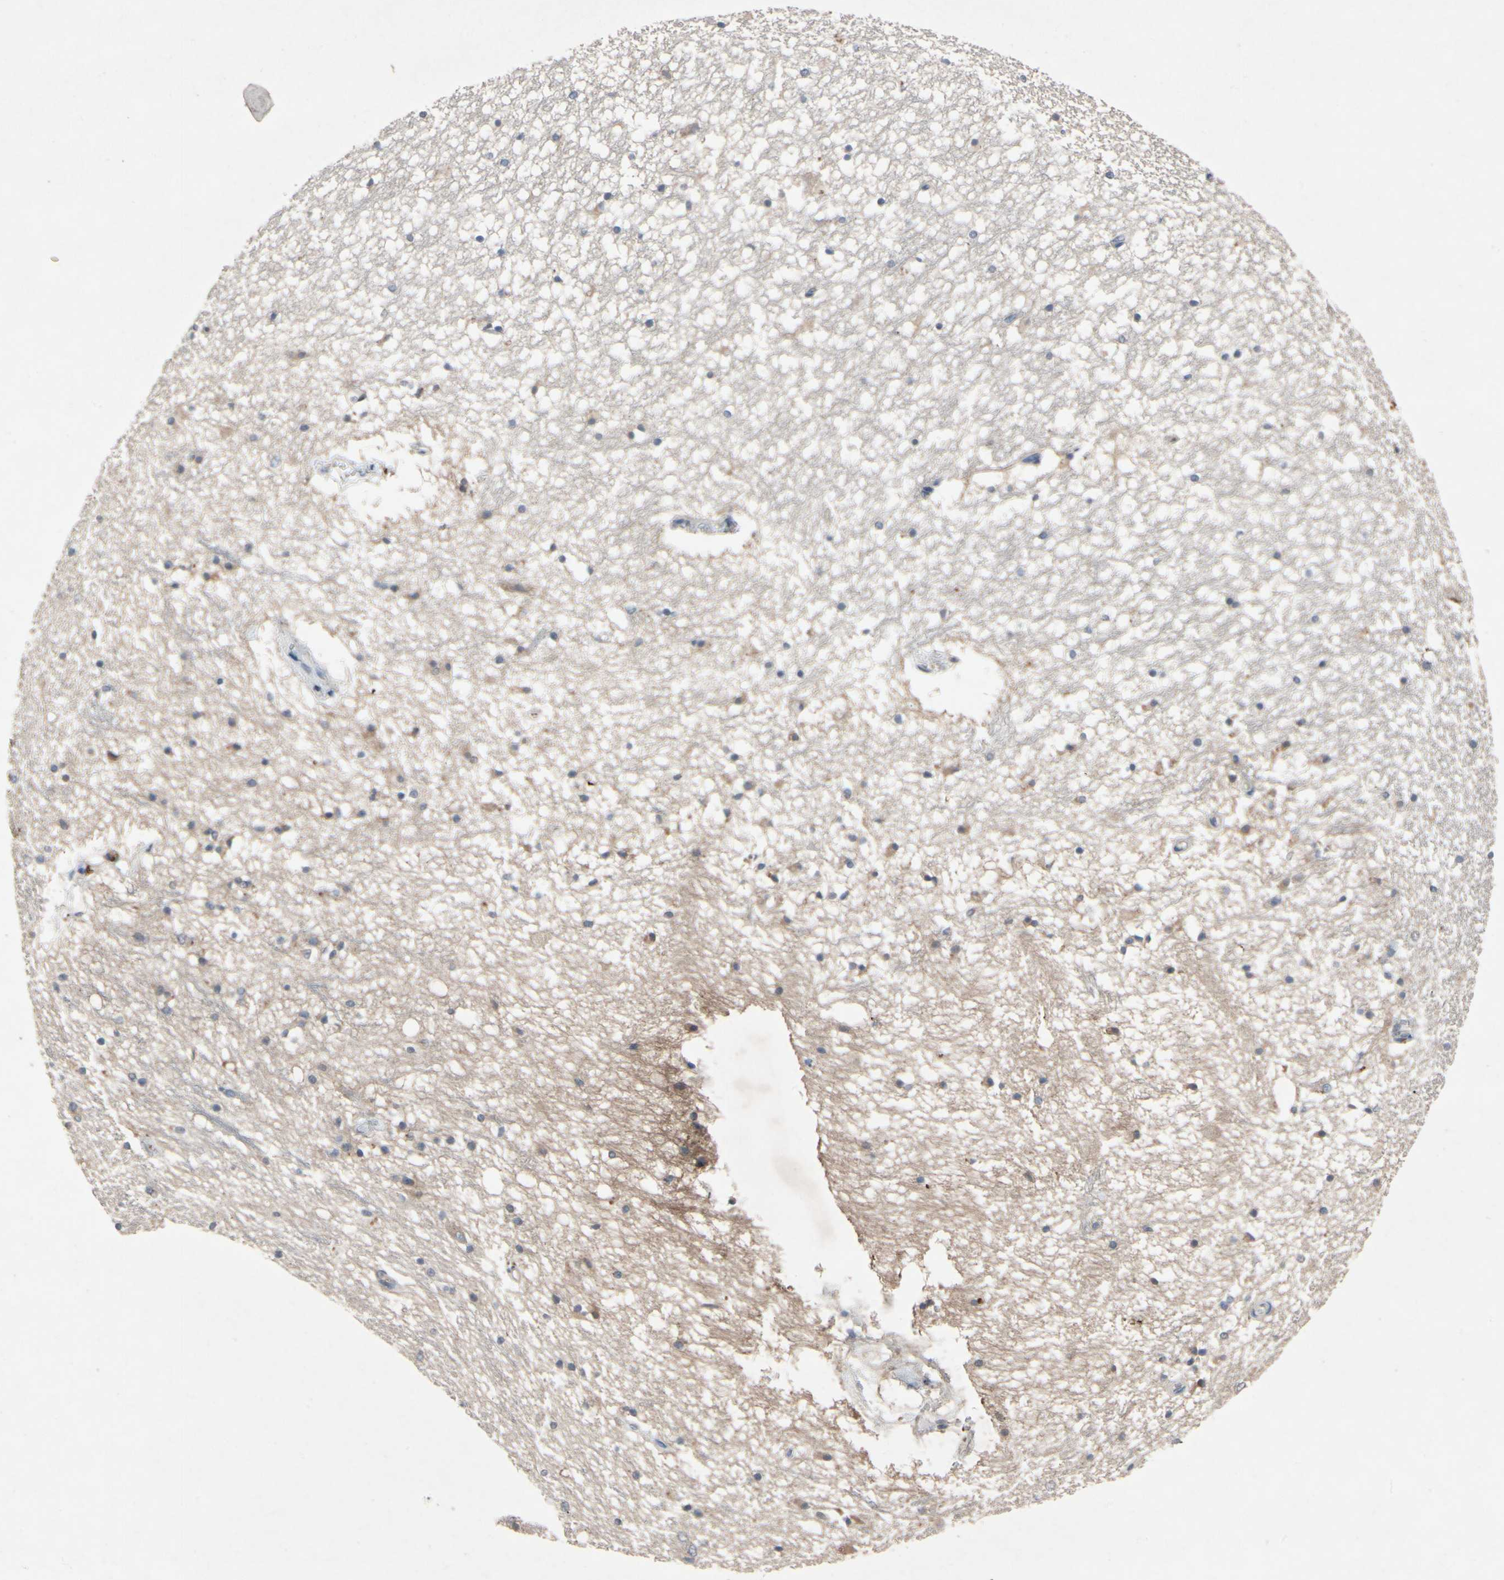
{"staining": {"intensity": "weak", "quantity": "<25%", "location": "cytoplasmic/membranous"}, "tissue": "hippocampus", "cell_type": "Glial cells", "image_type": "normal", "snomed": [{"axis": "morphology", "description": "Normal tissue, NOS"}, {"axis": "topography", "description": "Hippocampus"}], "caption": "This is an immunohistochemistry (IHC) micrograph of benign human hippocampus. There is no expression in glial cells.", "gene": "IL1RL1", "patient": {"sex": "male", "age": 45}}